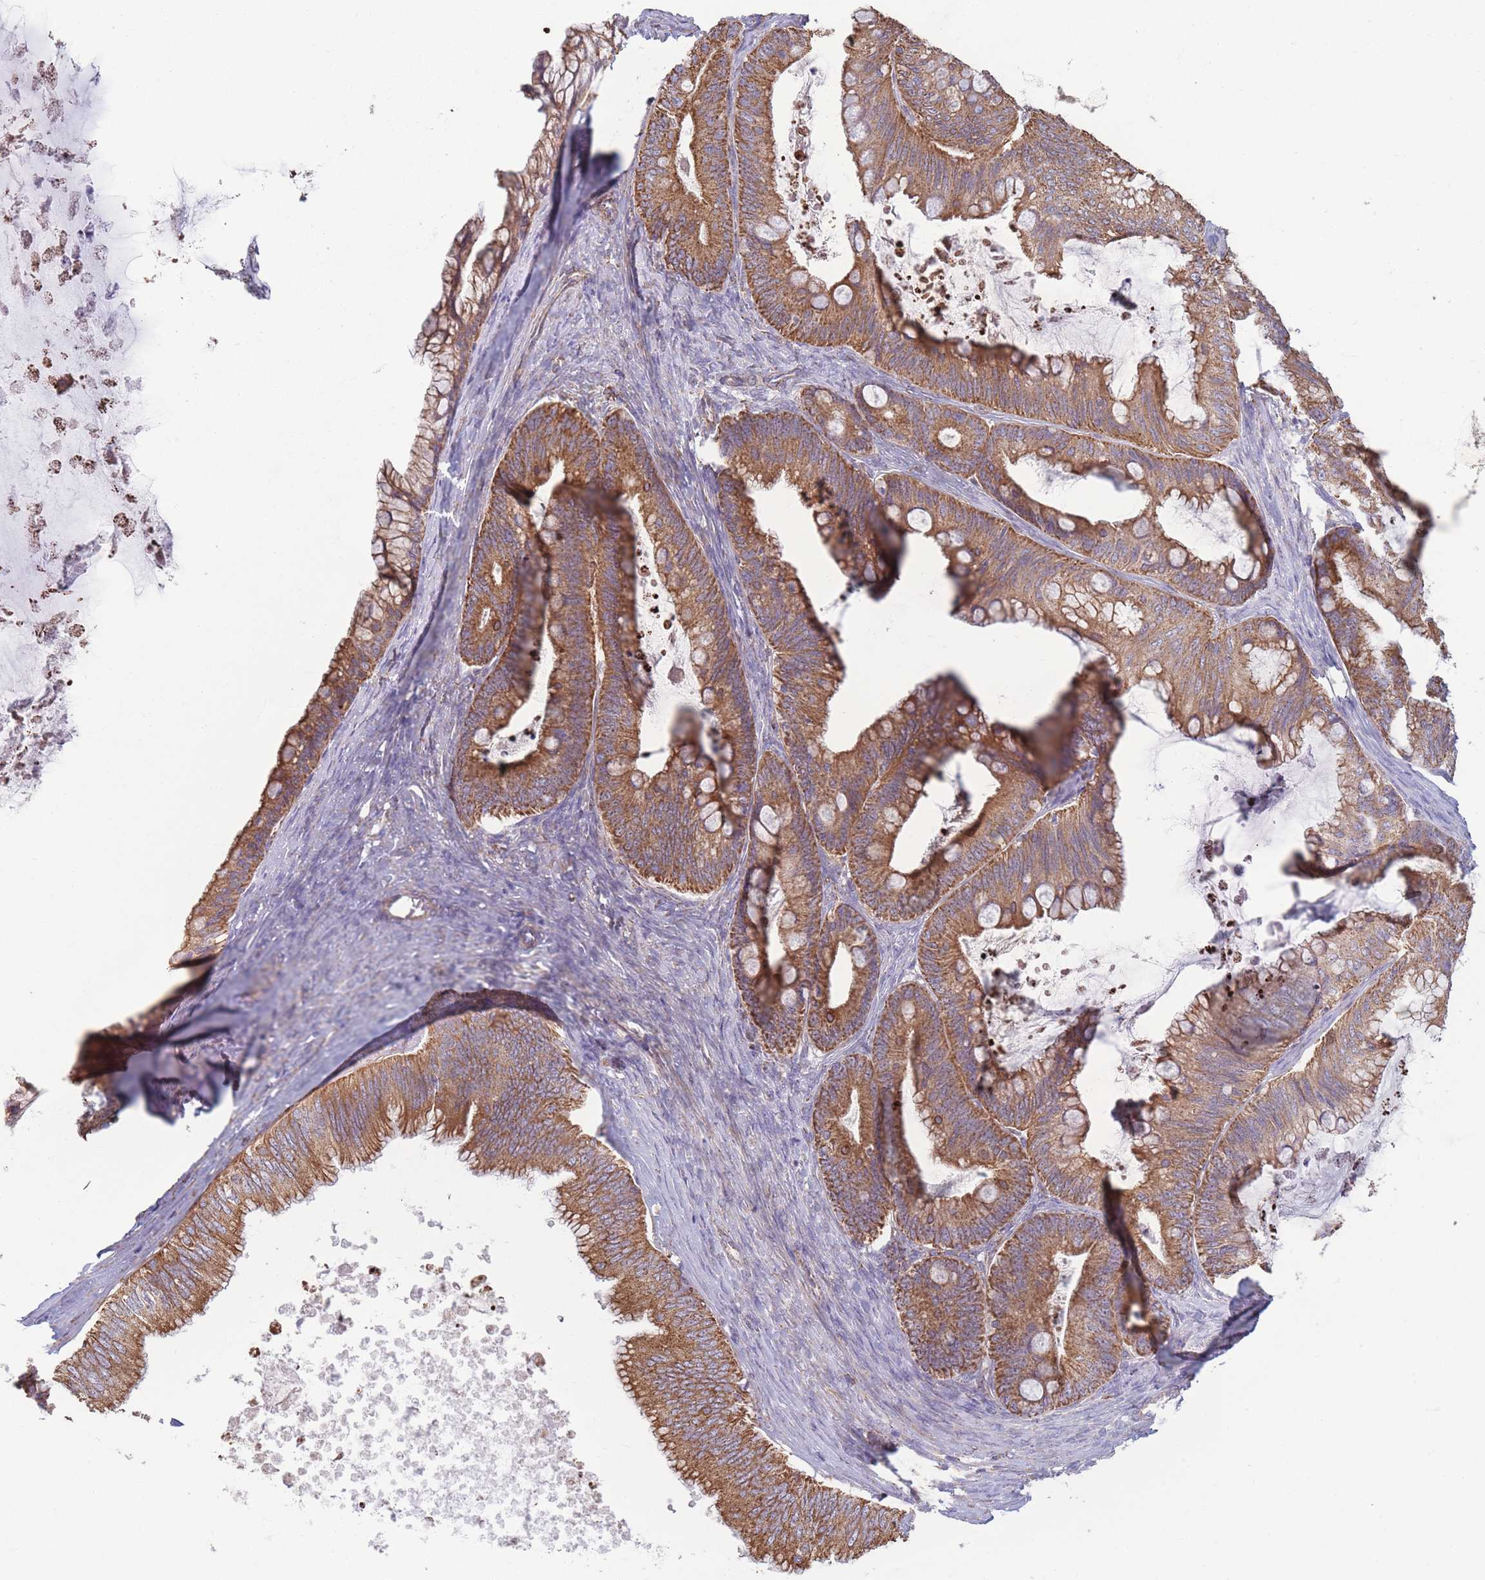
{"staining": {"intensity": "strong", "quantity": ">75%", "location": "cytoplasmic/membranous"}, "tissue": "ovarian cancer", "cell_type": "Tumor cells", "image_type": "cancer", "snomed": [{"axis": "morphology", "description": "Cystadenocarcinoma, mucinous, NOS"}, {"axis": "topography", "description": "Ovary"}], "caption": "Immunohistochemistry (IHC) micrograph of ovarian cancer stained for a protein (brown), which displays high levels of strong cytoplasmic/membranous expression in approximately >75% of tumor cells.", "gene": "KIF16B", "patient": {"sex": "female", "age": 35}}